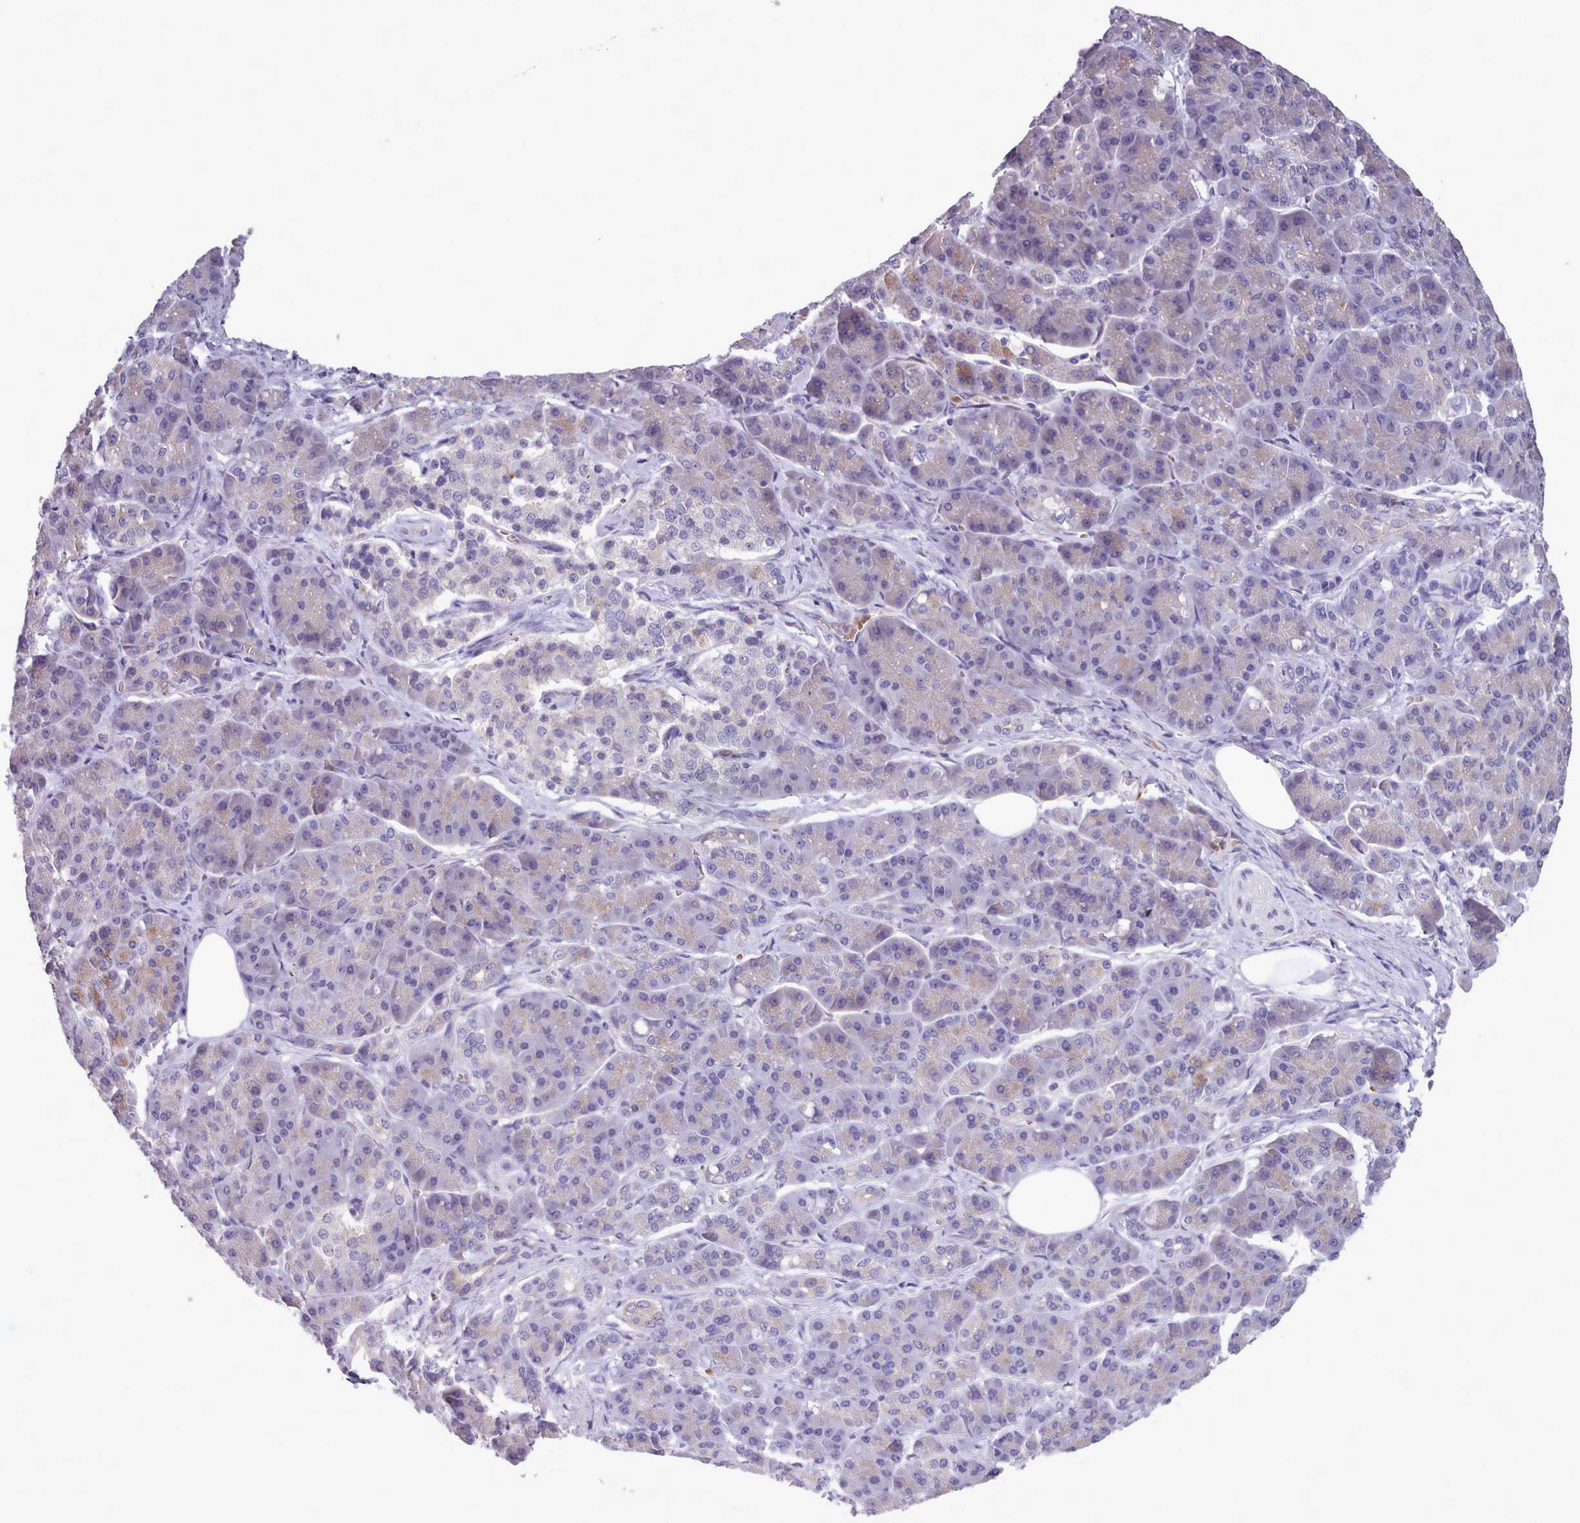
{"staining": {"intensity": "negative", "quantity": "none", "location": "none"}, "tissue": "pancreatic cancer", "cell_type": "Tumor cells", "image_type": "cancer", "snomed": [{"axis": "morphology", "description": "Adenocarcinoma, NOS"}, {"axis": "topography", "description": "Pancreas"}], "caption": "A high-resolution image shows immunohistochemistry staining of pancreatic adenocarcinoma, which reveals no significant positivity in tumor cells. (DAB (3,3'-diaminobenzidine) IHC with hematoxylin counter stain).", "gene": "KCTD16", "patient": {"sex": "male", "age": 57}}